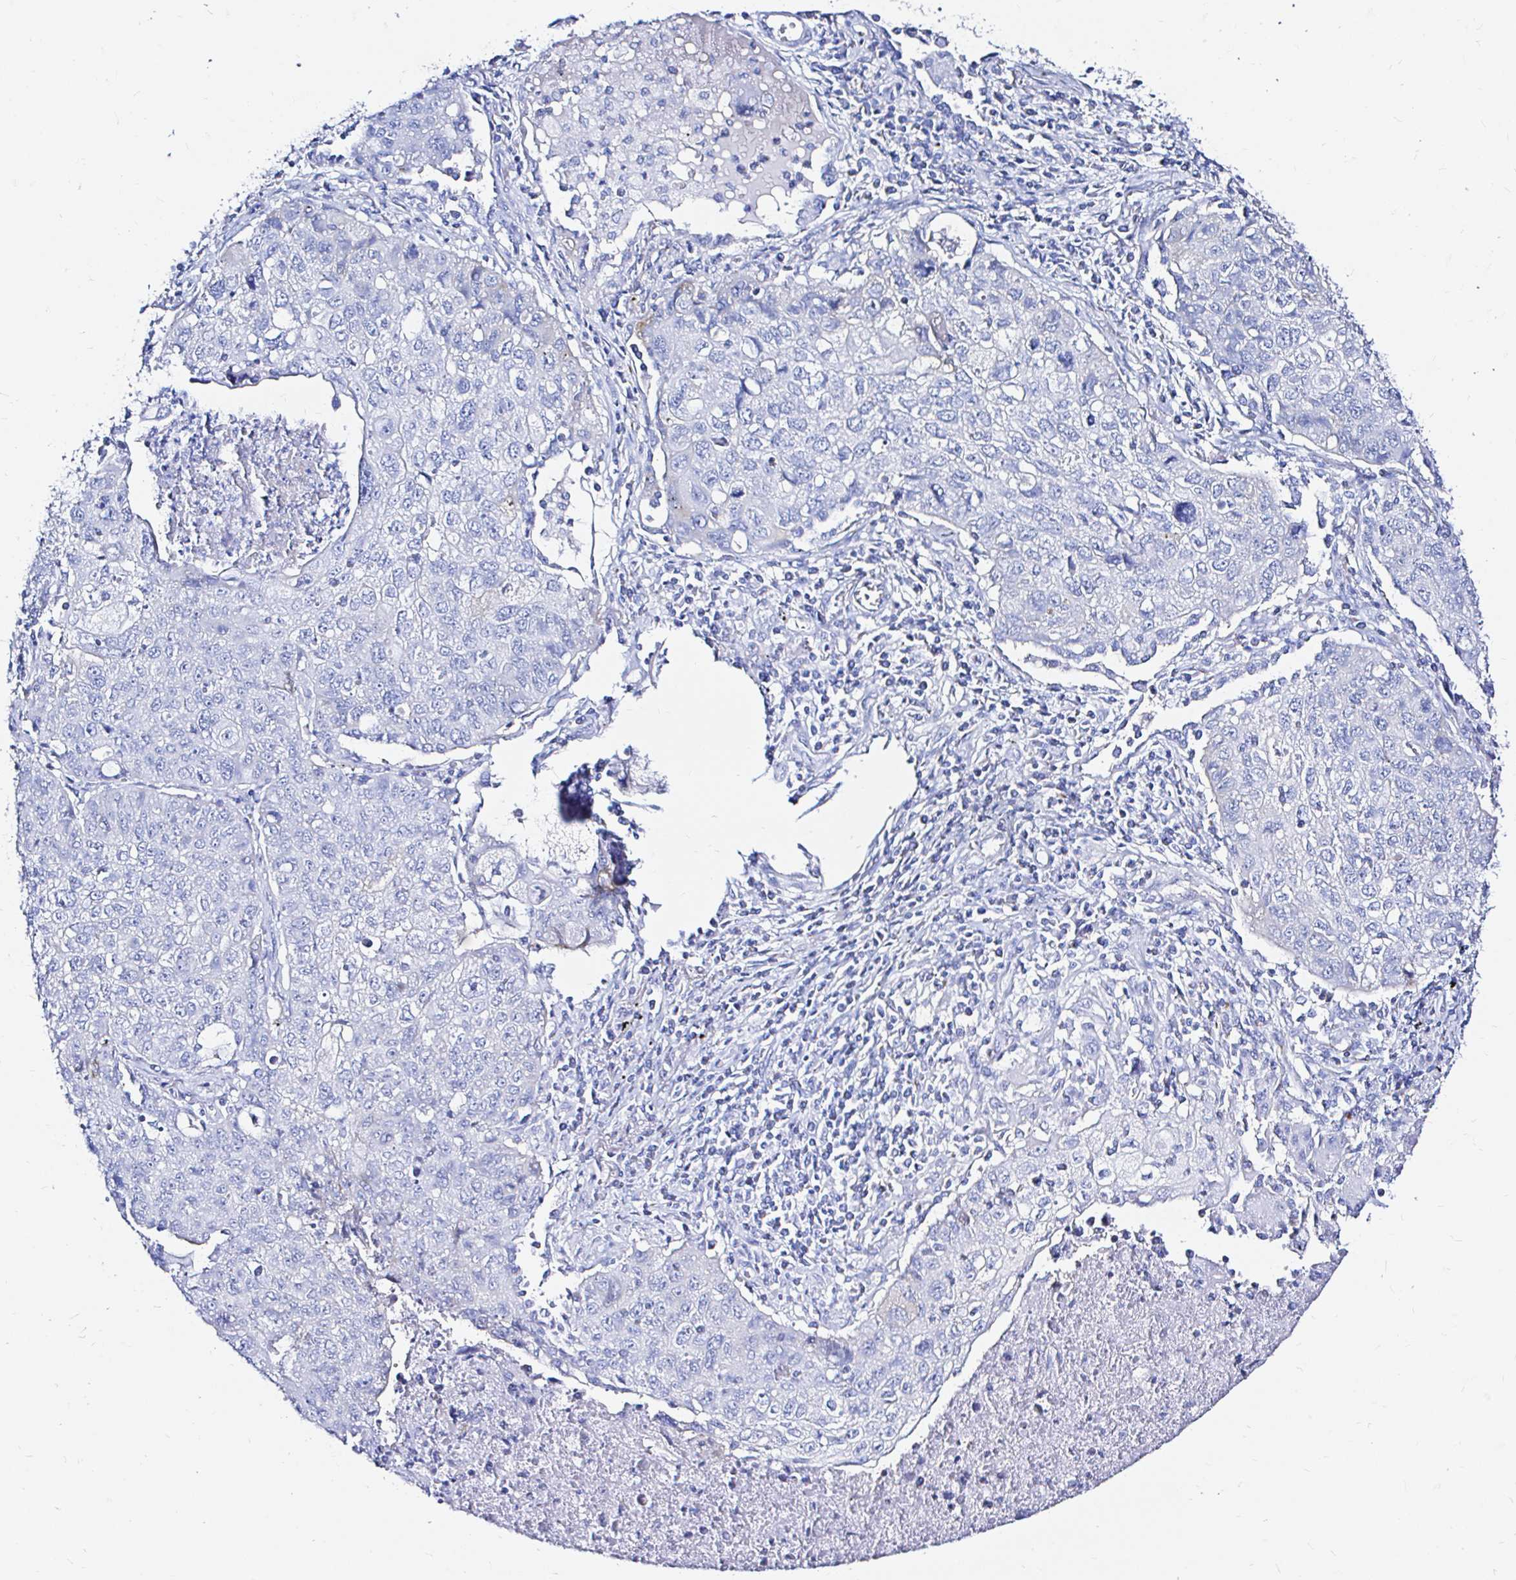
{"staining": {"intensity": "negative", "quantity": "none", "location": "none"}, "tissue": "lung cancer", "cell_type": "Tumor cells", "image_type": "cancer", "snomed": [{"axis": "morphology", "description": "Normal morphology"}, {"axis": "morphology", "description": "Aneuploidy"}, {"axis": "morphology", "description": "Squamous cell carcinoma, NOS"}, {"axis": "topography", "description": "Lymph node"}, {"axis": "topography", "description": "Lung"}], "caption": "Photomicrograph shows no significant protein positivity in tumor cells of squamous cell carcinoma (lung). (DAB immunohistochemistry visualized using brightfield microscopy, high magnification).", "gene": "ZNF432", "patient": {"sex": "female", "age": 76}}